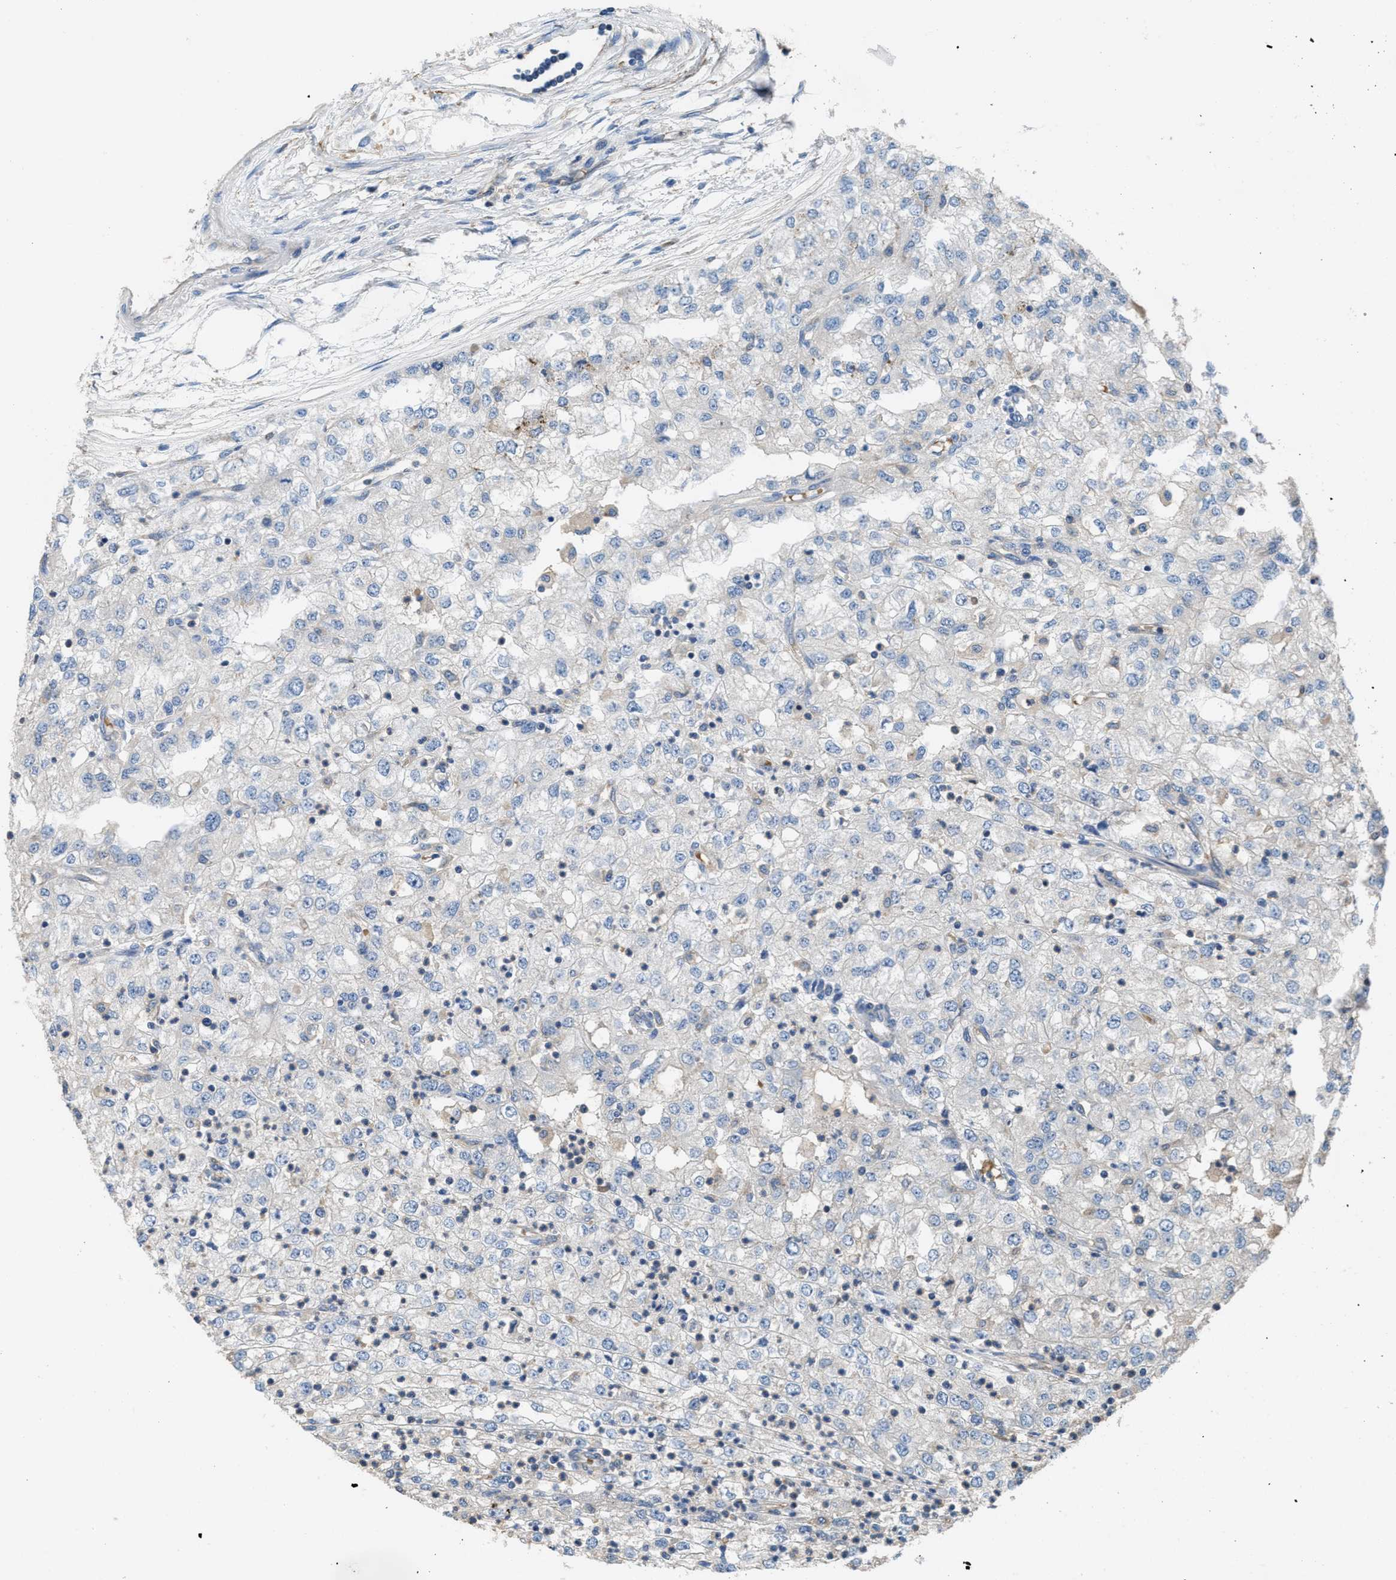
{"staining": {"intensity": "negative", "quantity": "none", "location": "none"}, "tissue": "renal cancer", "cell_type": "Tumor cells", "image_type": "cancer", "snomed": [{"axis": "morphology", "description": "Adenocarcinoma, NOS"}, {"axis": "topography", "description": "Kidney"}], "caption": "This is an immunohistochemistry photomicrograph of adenocarcinoma (renal). There is no staining in tumor cells.", "gene": "DGKE", "patient": {"sex": "female", "age": 54}}